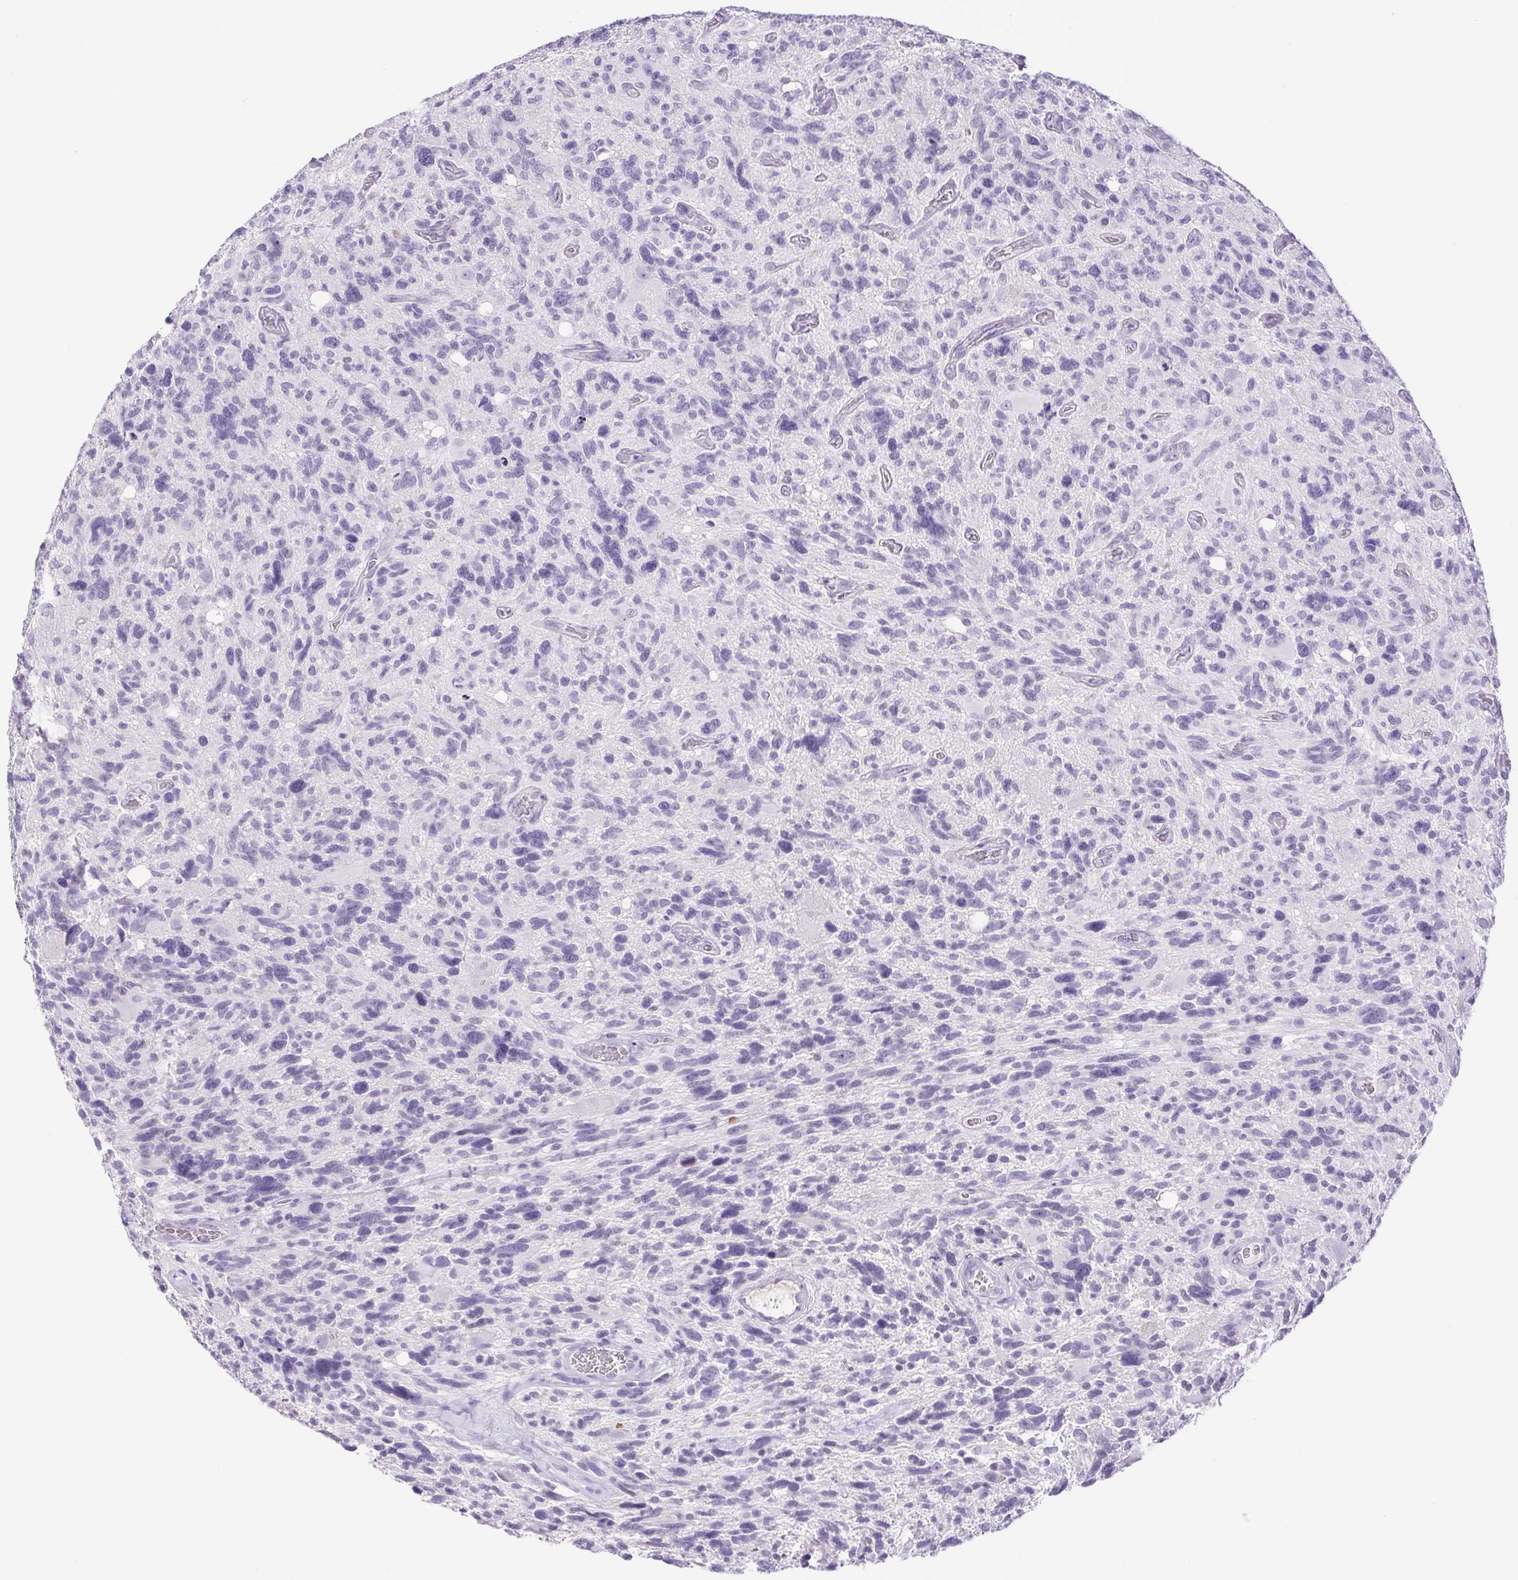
{"staining": {"intensity": "negative", "quantity": "none", "location": "none"}, "tissue": "glioma", "cell_type": "Tumor cells", "image_type": "cancer", "snomed": [{"axis": "morphology", "description": "Glioma, malignant, High grade"}, {"axis": "topography", "description": "Brain"}], "caption": "The photomicrograph exhibits no significant expression in tumor cells of glioma.", "gene": "PAPPA2", "patient": {"sex": "male", "age": 49}}